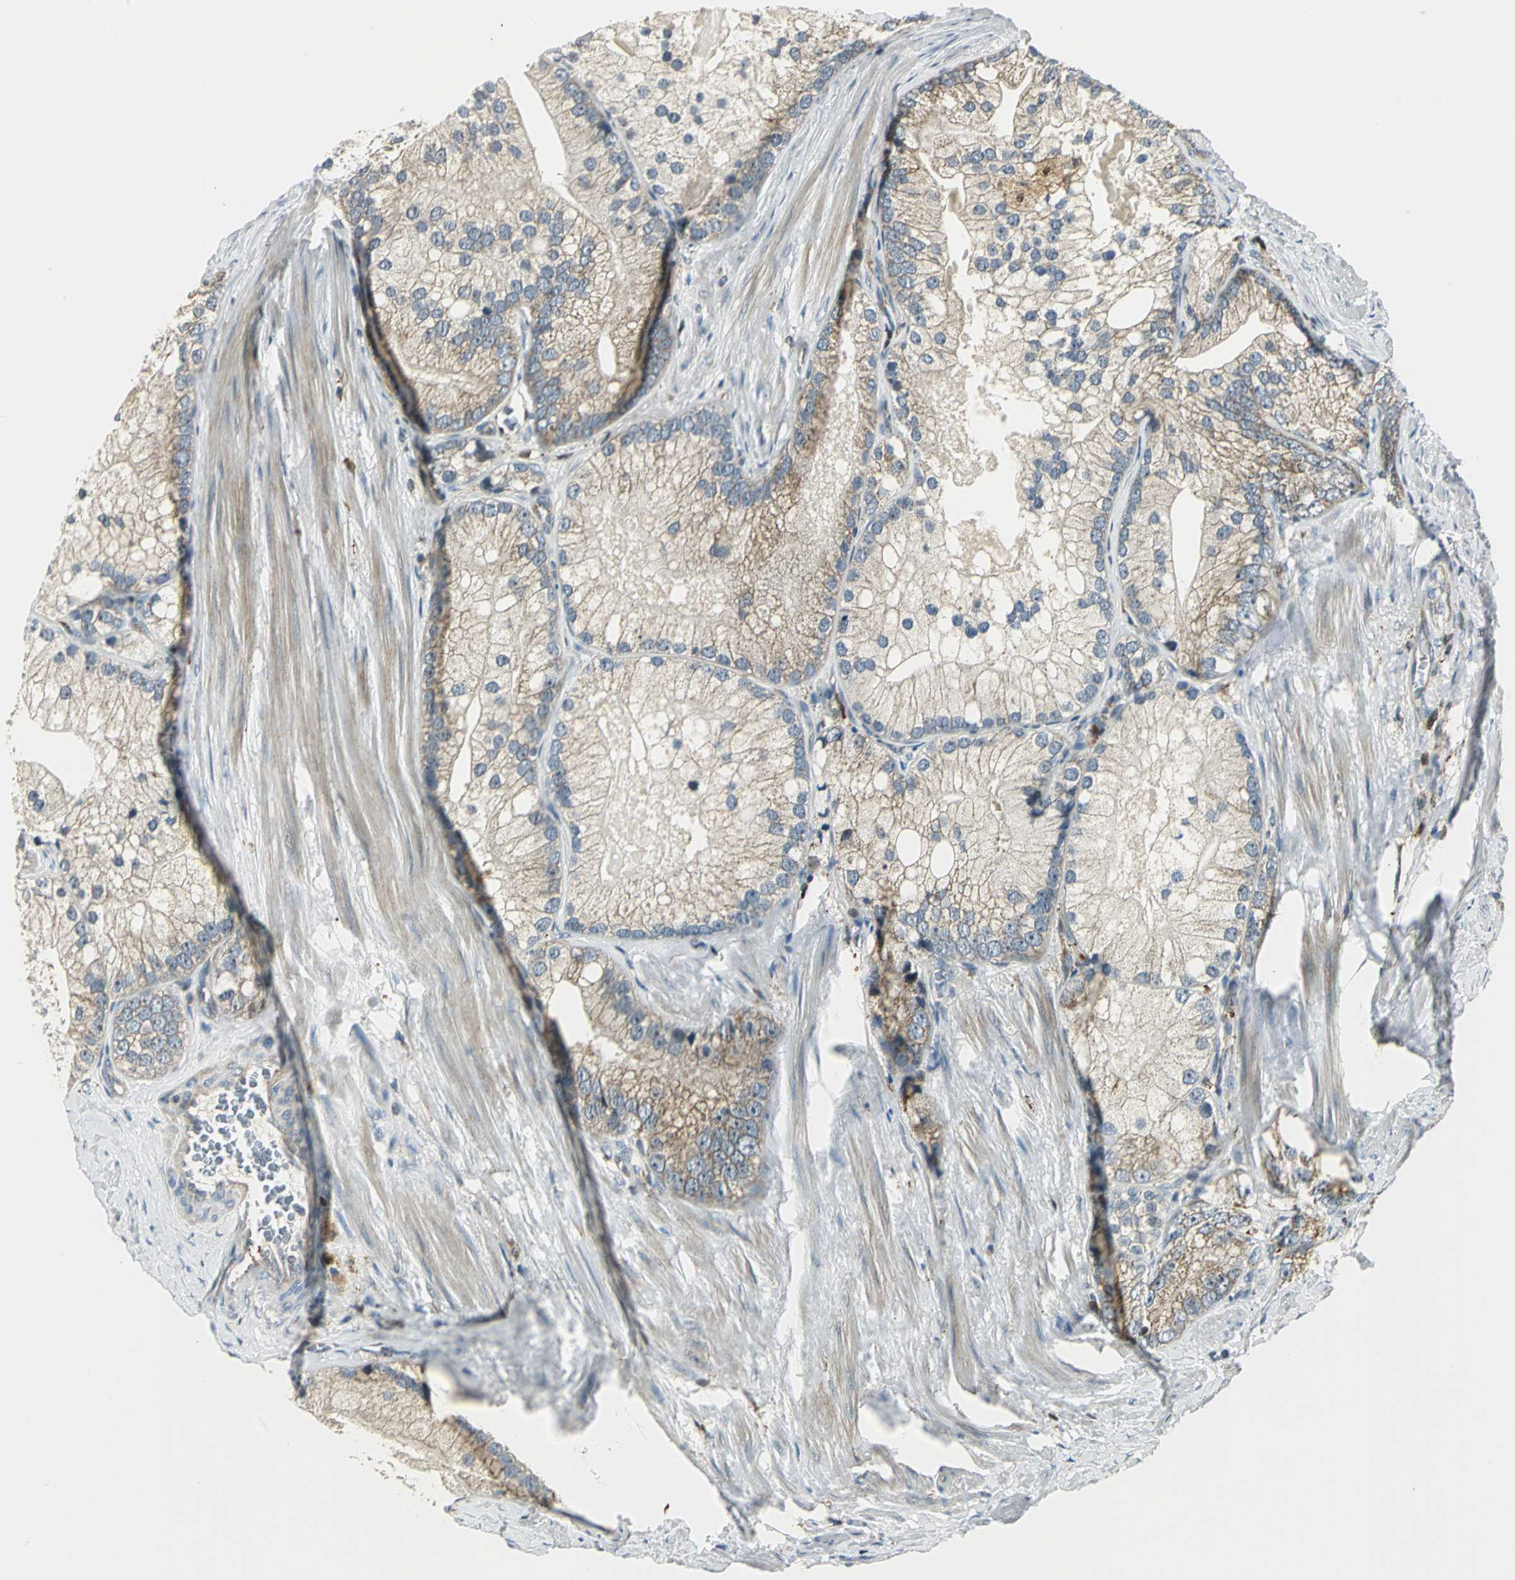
{"staining": {"intensity": "weak", "quantity": ">75%", "location": "cytoplasmic/membranous"}, "tissue": "prostate cancer", "cell_type": "Tumor cells", "image_type": "cancer", "snomed": [{"axis": "morphology", "description": "Adenocarcinoma, Low grade"}, {"axis": "topography", "description": "Prostate"}], "caption": "Immunohistochemical staining of human prostate adenocarcinoma (low-grade) shows weak cytoplasmic/membranous protein positivity in about >75% of tumor cells. (DAB (3,3'-diaminobenzidine) = brown stain, brightfield microscopy at high magnification).", "gene": "USP40", "patient": {"sex": "male", "age": 69}}